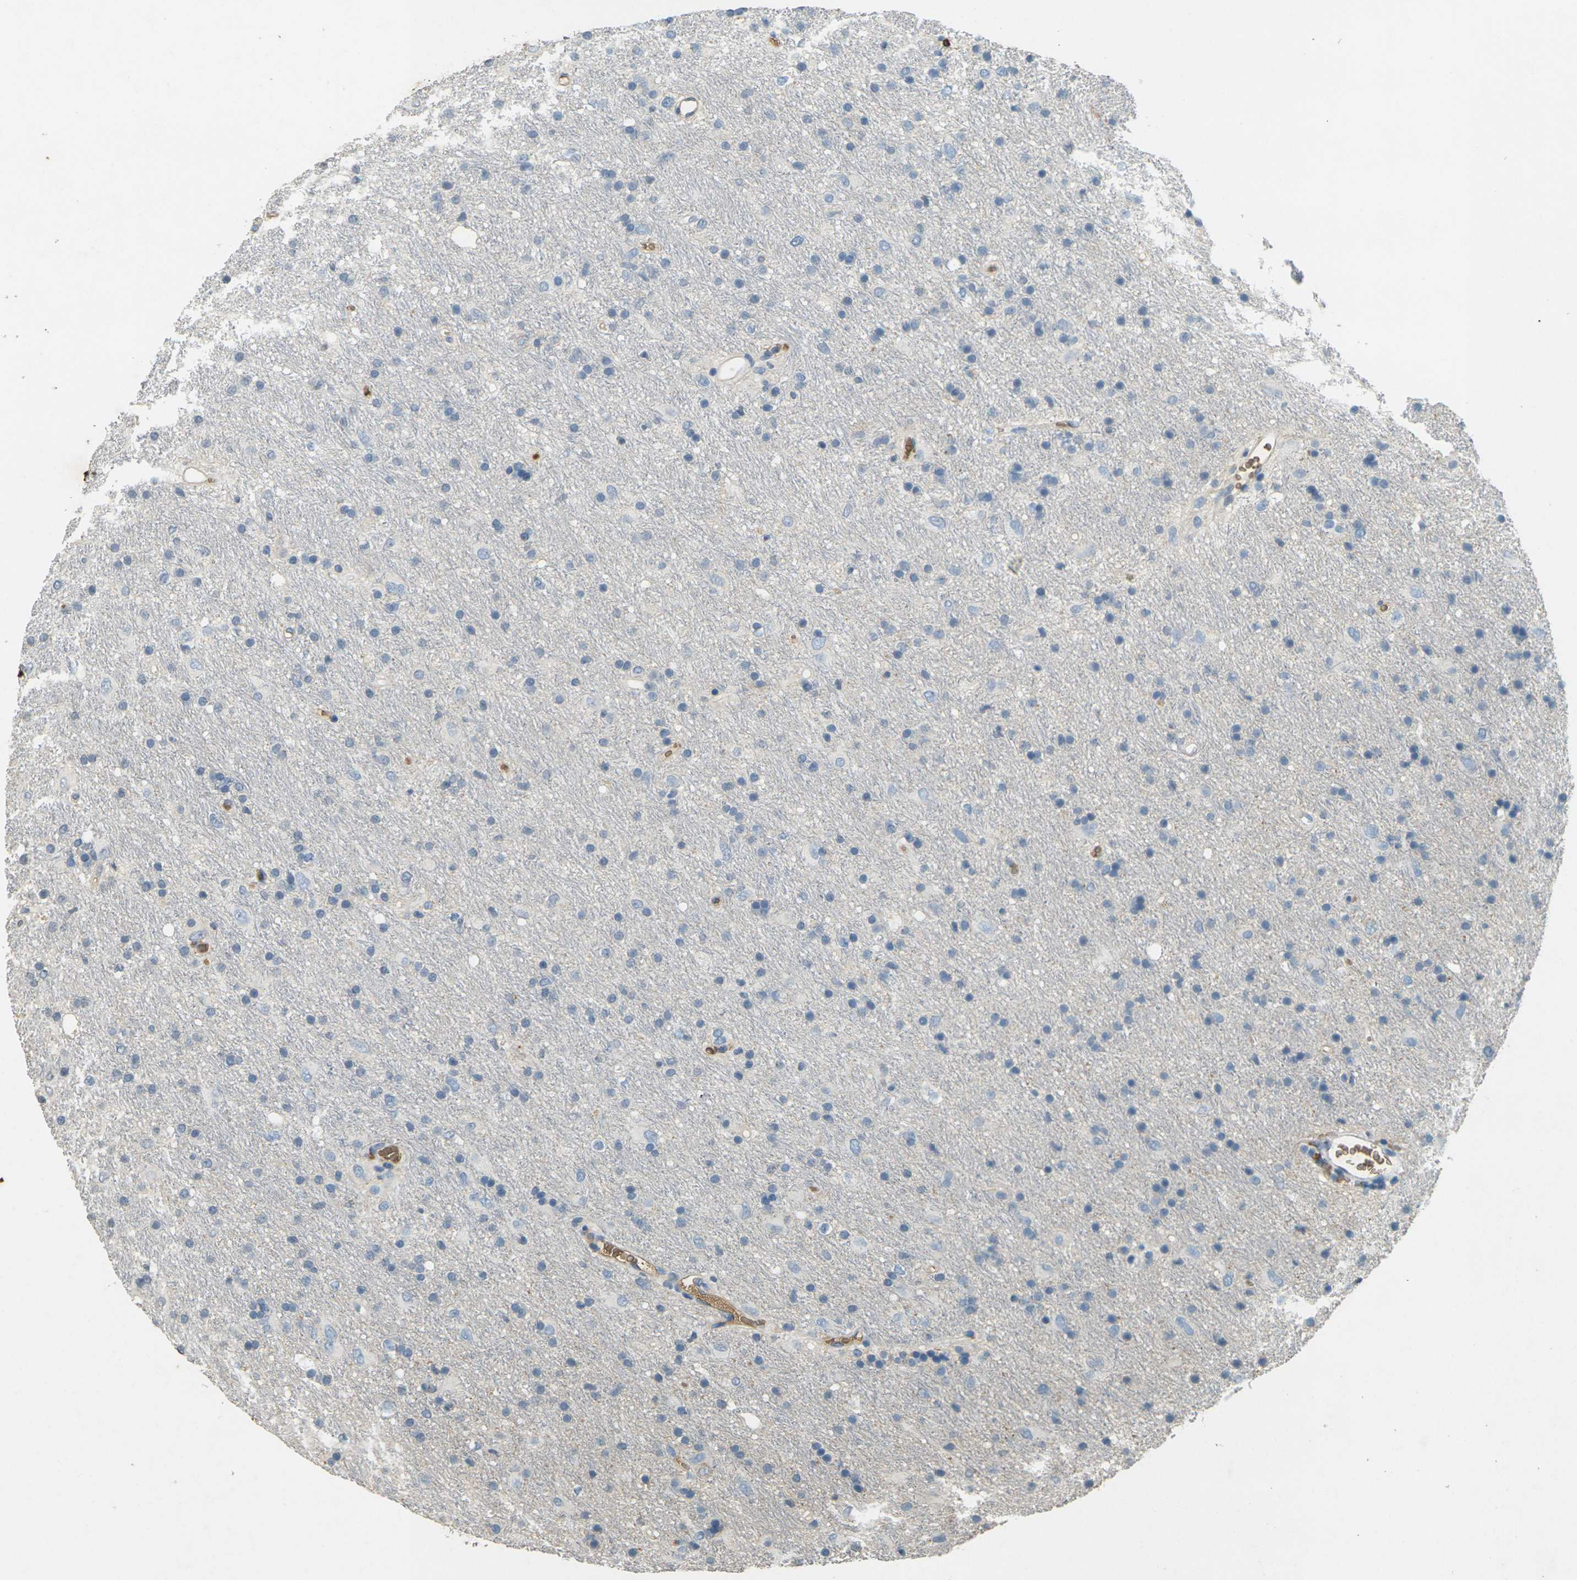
{"staining": {"intensity": "negative", "quantity": "none", "location": "none"}, "tissue": "glioma", "cell_type": "Tumor cells", "image_type": "cancer", "snomed": [{"axis": "morphology", "description": "Glioma, malignant, Low grade"}, {"axis": "topography", "description": "Brain"}], "caption": "This is an IHC image of glioma. There is no positivity in tumor cells.", "gene": "HBB", "patient": {"sex": "male", "age": 77}}